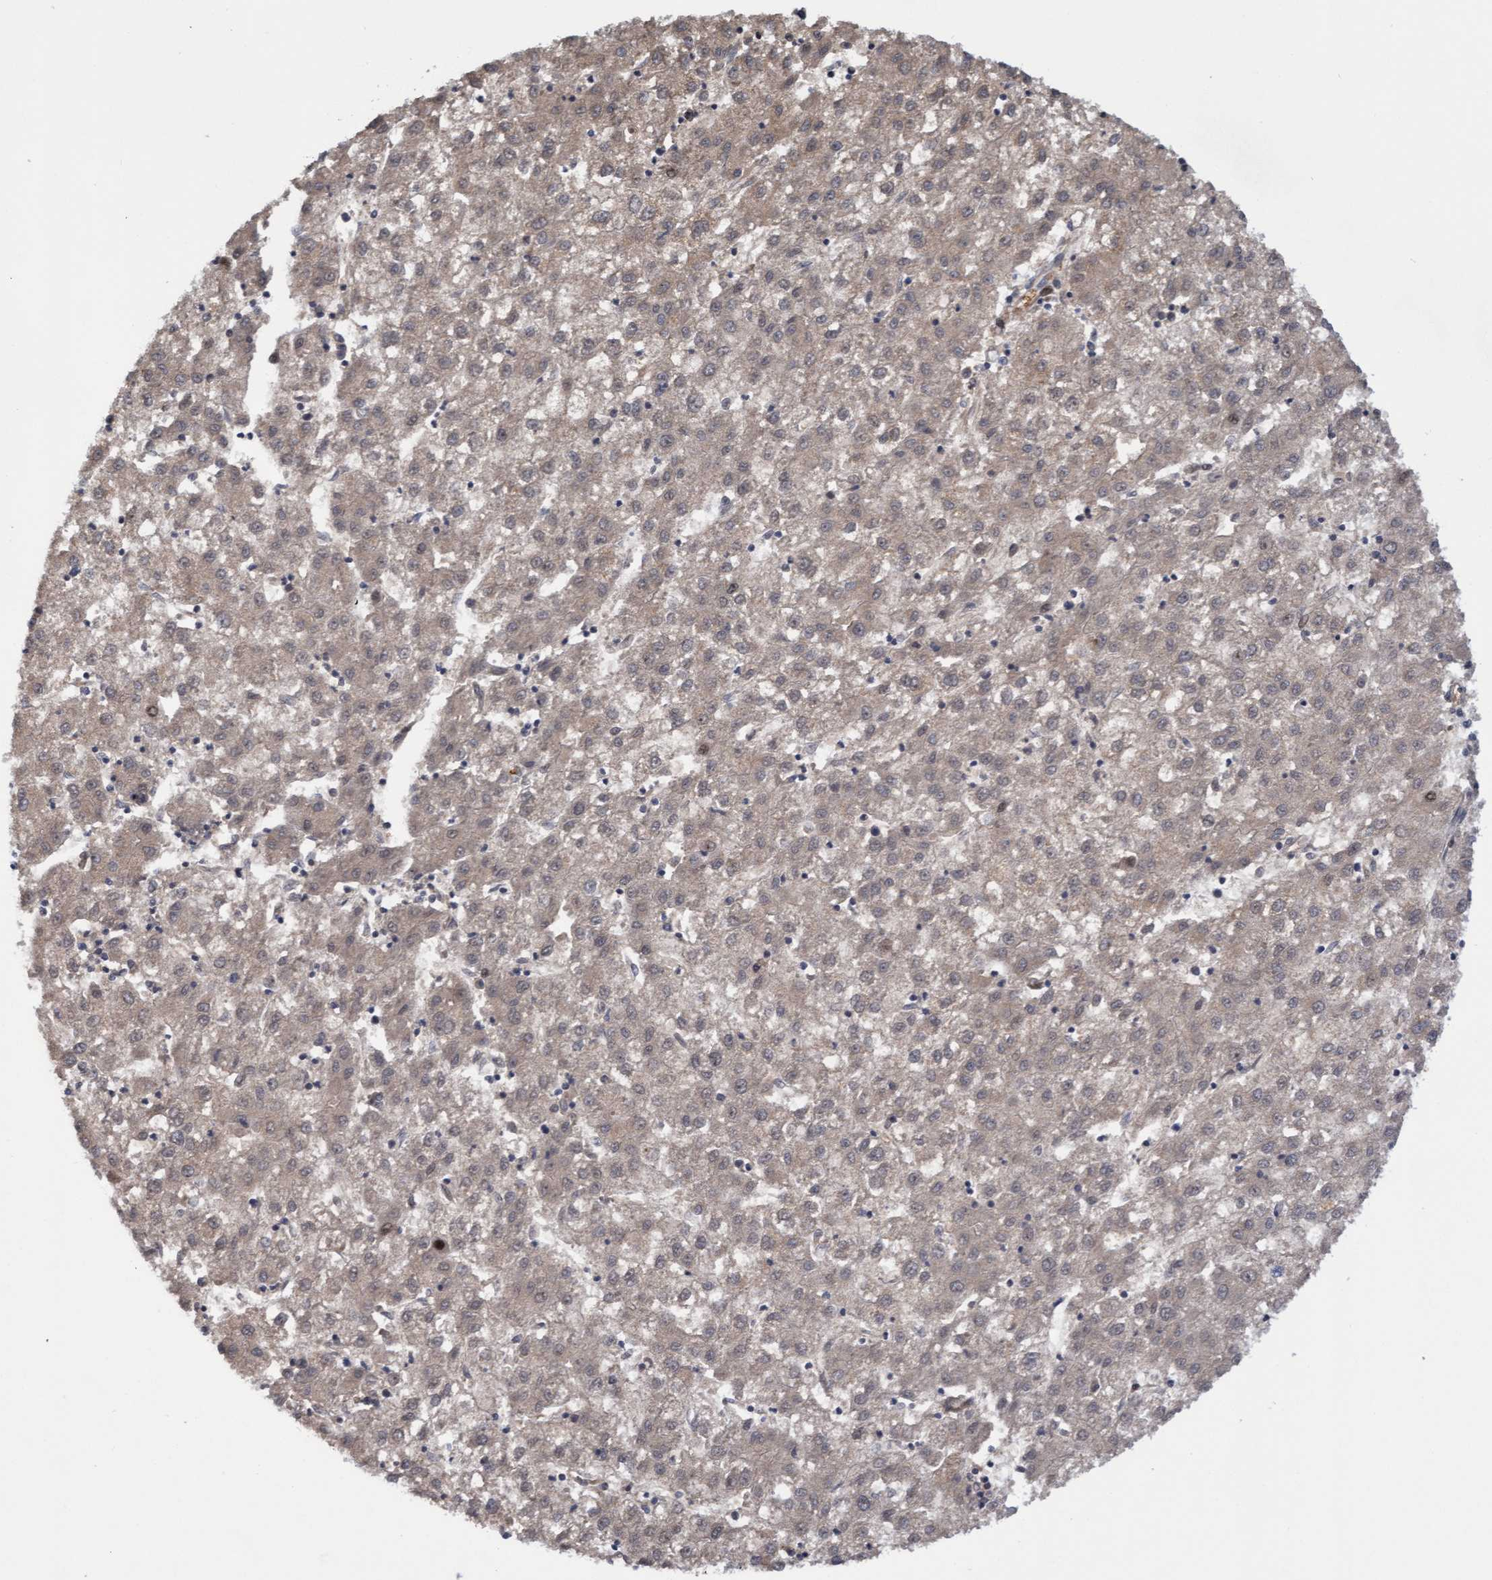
{"staining": {"intensity": "weak", "quantity": "25%-75%", "location": "cytoplasmic/membranous"}, "tissue": "liver cancer", "cell_type": "Tumor cells", "image_type": "cancer", "snomed": [{"axis": "morphology", "description": "Carcinoma, Hepatocellular, NOS"}, {"axis": "topography", "description": "Liver"}], "caption": "IHC image of neoplastic tissue: hepatocellular carcinoma (liver) stained using immunohistochemistry demonstrates low levels of weak protein expression localized specifically in the cytoplasmic/membranous of tumor cells, appearing as a cytoplasmic/membranous brown color.", "gene": "TANC2", "patient": {"sex": "male", "age": 72}}